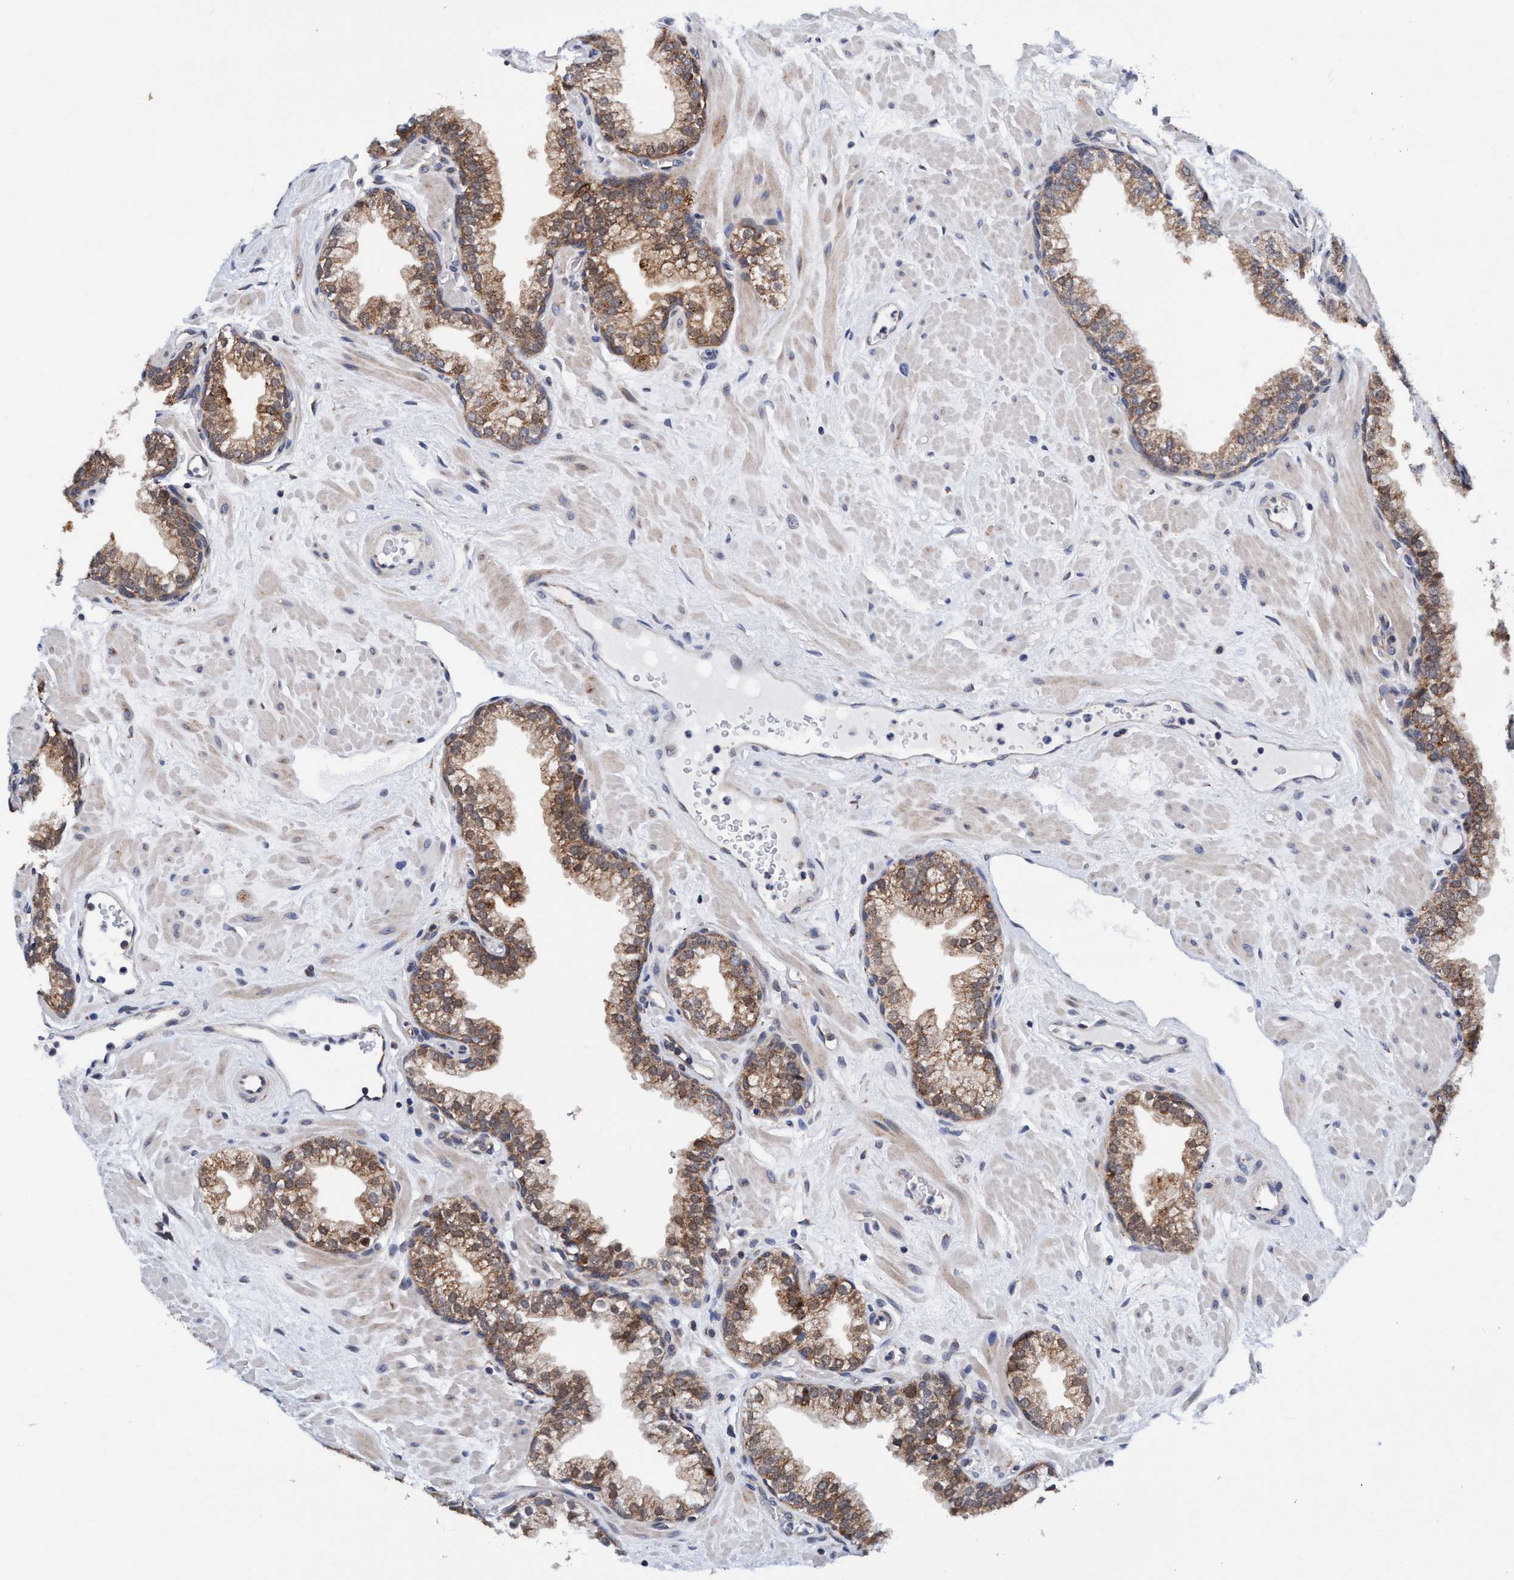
{"staining": {"intensity": "moderate", "quantity": ">75%", "location": "cytoplasmic/membranous"}, "tissue": "prostate", "cell_type": "Glandular cells", "image_type": "normal", "snomed": [{"axis": "morphology", "description": "Normal tissue, NOS"}, {"axis": "morphology", "description": "Urothelial carcinoma, Low grade"}, {"axis": "topography", "description": "Urinary bladder"}, {"axis": "topography", "description": "Prostate"}], "caption": "Protein positivity by immunohistochemistry exhibits moderate cytoplasmic/membranous positivity in about >75% of glandular cells in normal prostate. Using DAB (brown) and hematoxylin (blue) stains, captured at high magnification using brightfield microscopy.", "gene": "AGAP2", "patient": {"sex": "male", "age": 60}}